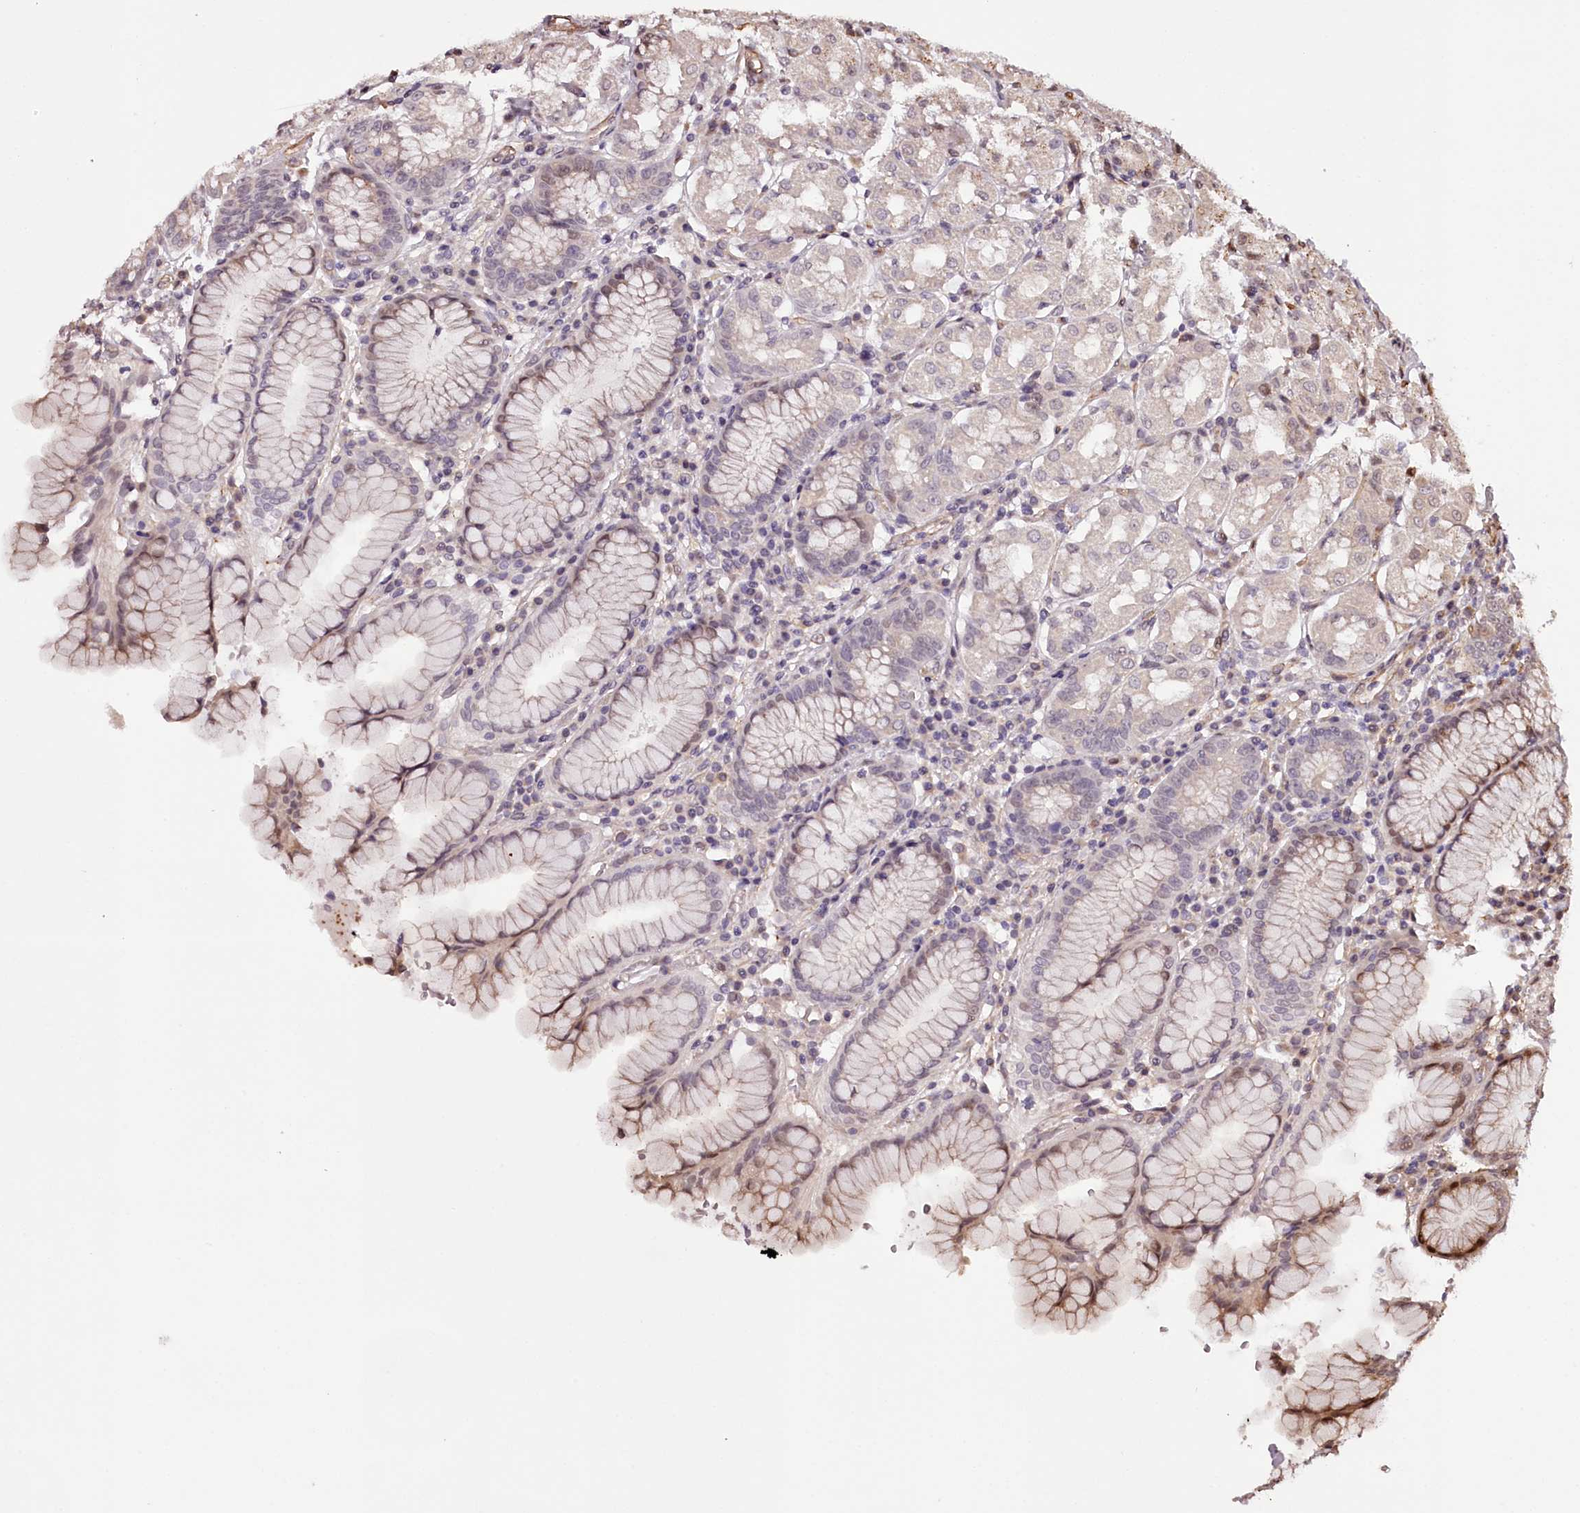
{"staining": {"intensity": "moderate", "quantity": "<25%", "location": "nuclear"}, "tissue": "stomach", "cell_type": "Glandular cells", "image_type": "normal", "snomed": [{"axis": "morphology", "description": "Normal tissue, NOS"}, {"axis": "topography", "description": "Stomach"}, {"axis": "topography", "description": "Stomach, lower"}], "caption": "Immunohistochemical staining of unremarkable stomach shows moderate nuclear protein staining in about <25% of glandular cells. The staining was performed using DAB to visualize the protein expression in brown, while the nuclei were stained in blue with hematoxylin (Magnification: 20x).", "gene": "TTC33", "patient": {"sex": "female", "age": 56}}